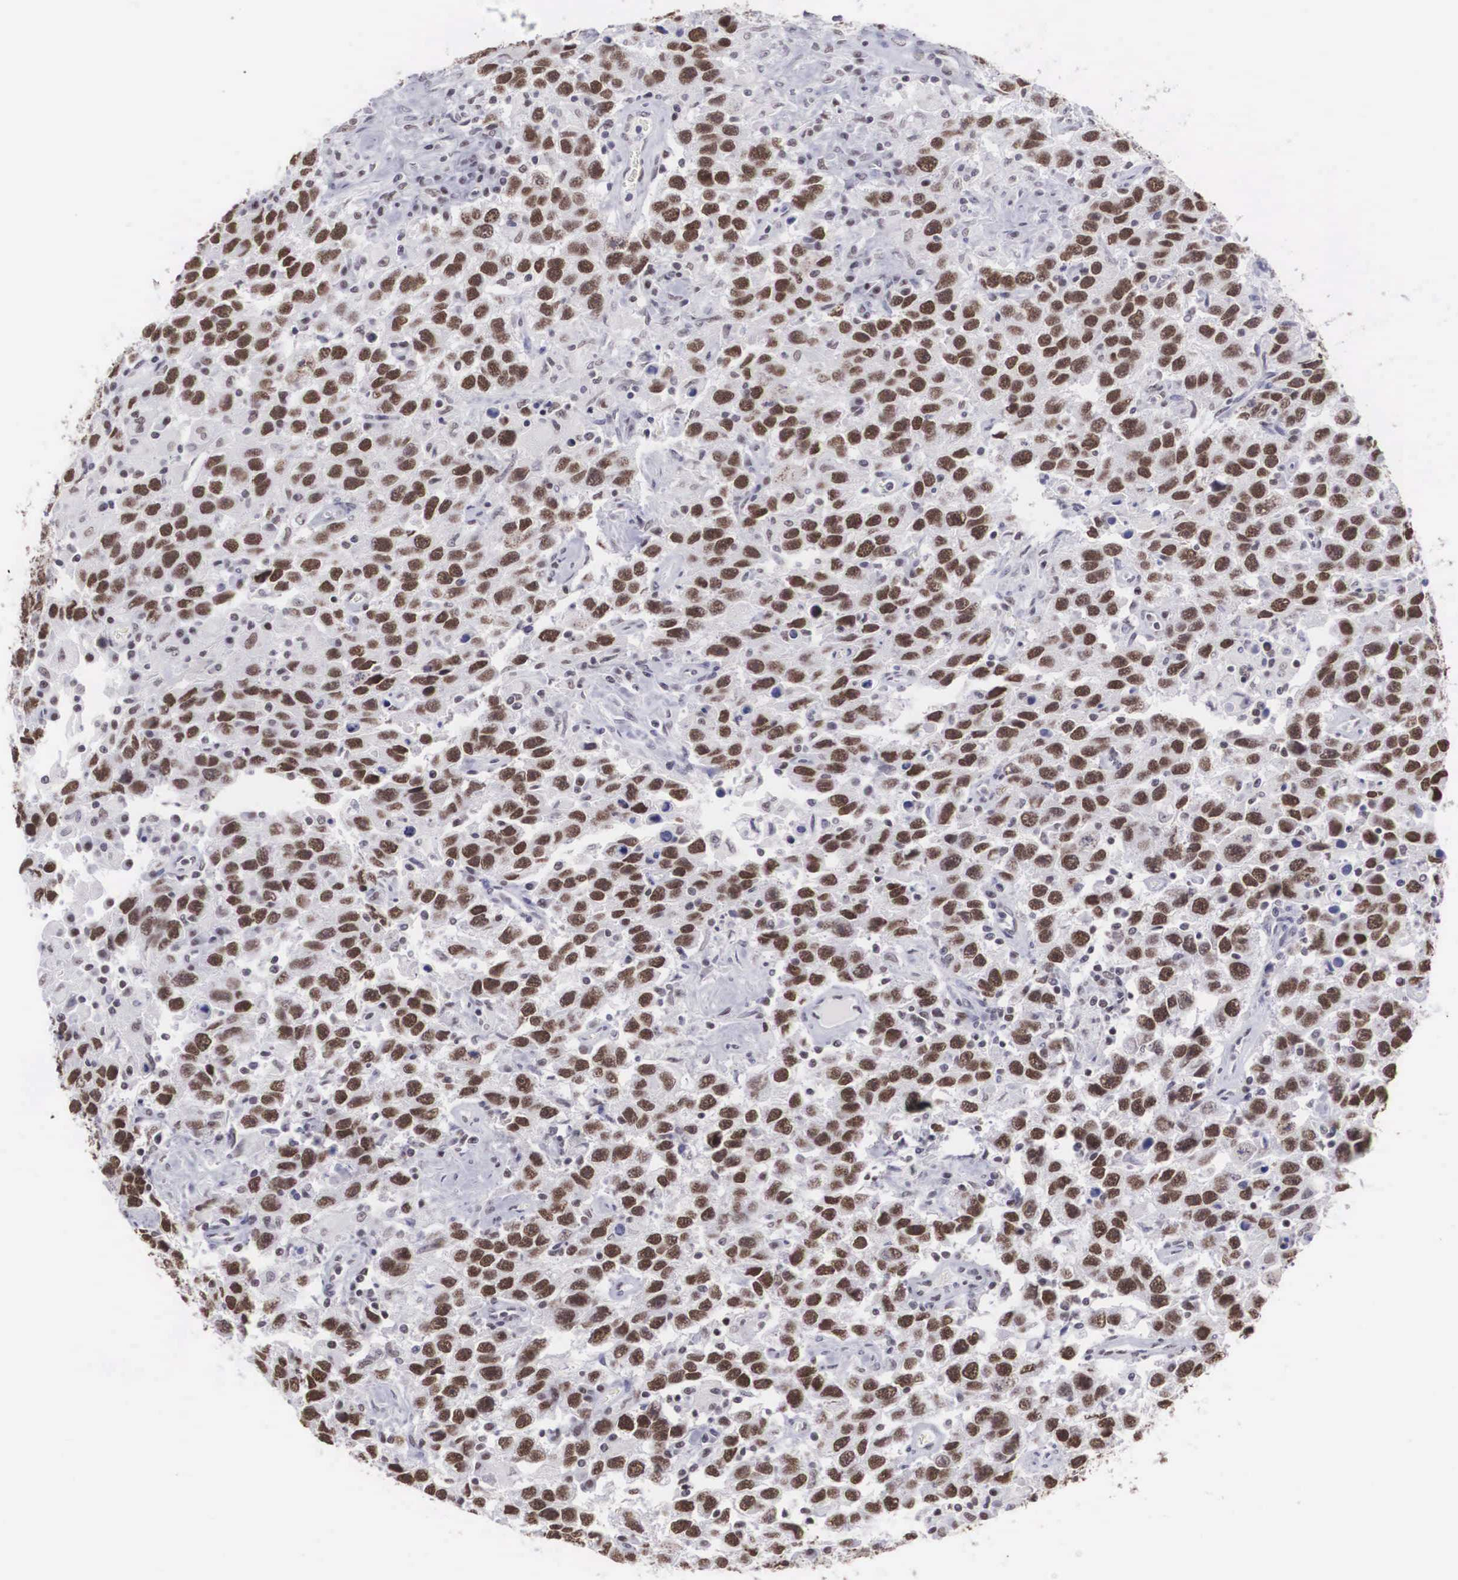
{"staining": {"intensity": "strong", "quantity": ">75%", "location": "nuclear"}, "tissue": "testis cancer", "cell_type": "Tumor cells", "image_type": "cancer", "snomed": [{"axis": "morphology", "description": "Seminoma, NOS"}, {"axis": "topography", "description": "Testis"}], "caption": "About >75% of tumor cells in human testis cancer (seminoma) demonstrate strong nuclear protein staining as visualized by brown immunohistochemical staining.", "gene": "CSTF2", "patient": {"sex": "male", "age": 41}}